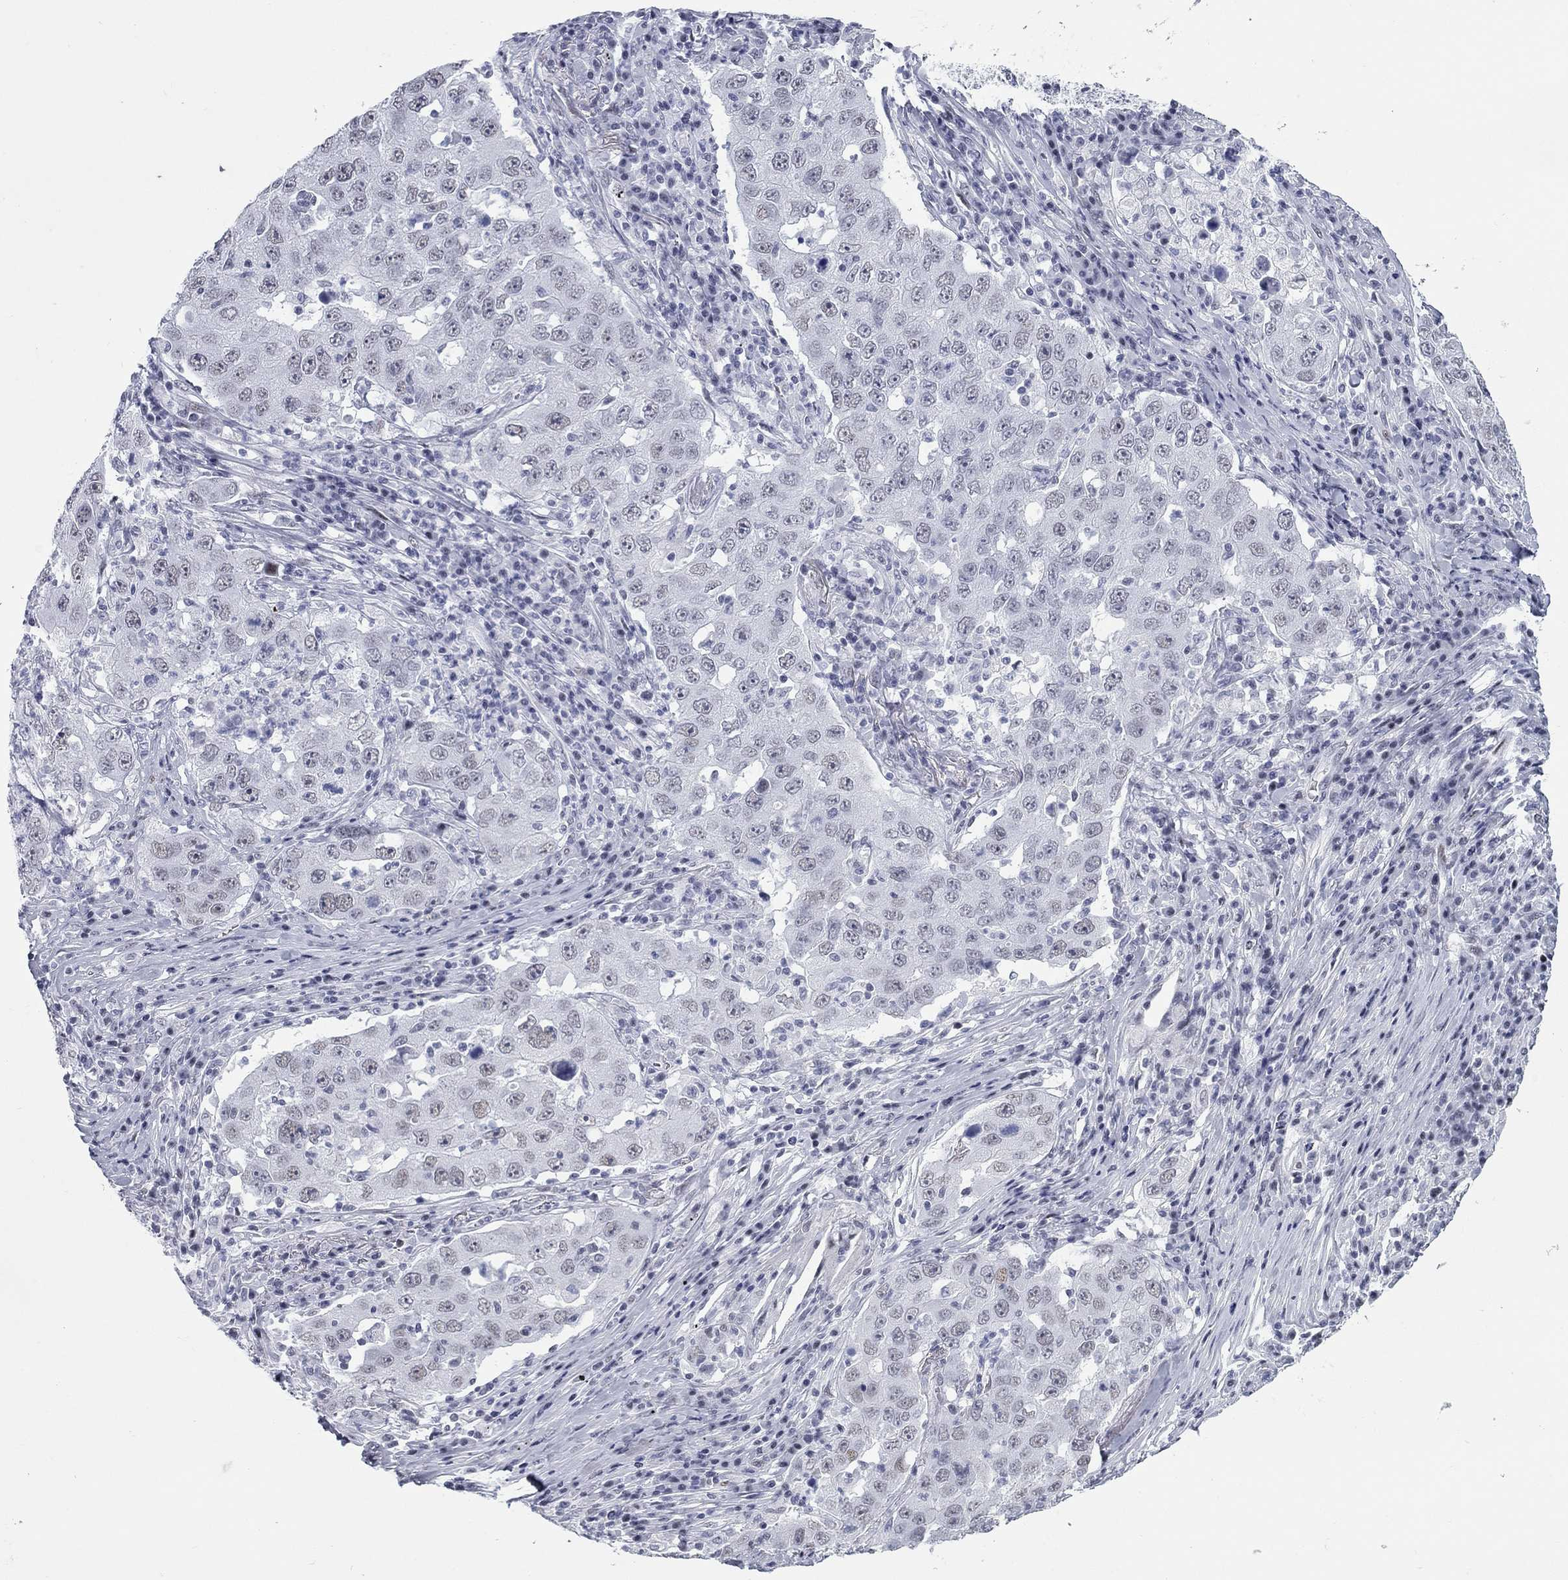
{"staining": {"intensity": "negative", "quantity": "none", "location": "none"}, "tissue": "lung cancer", "cell_type": "Tumor cells", "image_type": "cancer", "snomed": [{"axis": "morphology", "description": "Adenocarcinoma, NOS"}, {"axis": "topography", "description": "Lung"}], "caption": "DAB immunohistochemical staining of lung adenocarcinoma exhibits no significant expression in tumor cells. Brightfield microscopy of immunohistochemistry (IHC) stained with DAB (3,3'-diaminobenzidine) (brown) and hematoxylin (blue), captured at high magnification.", "gene": "ASF1B", "patient": {"sex": "male", "age": 73}}